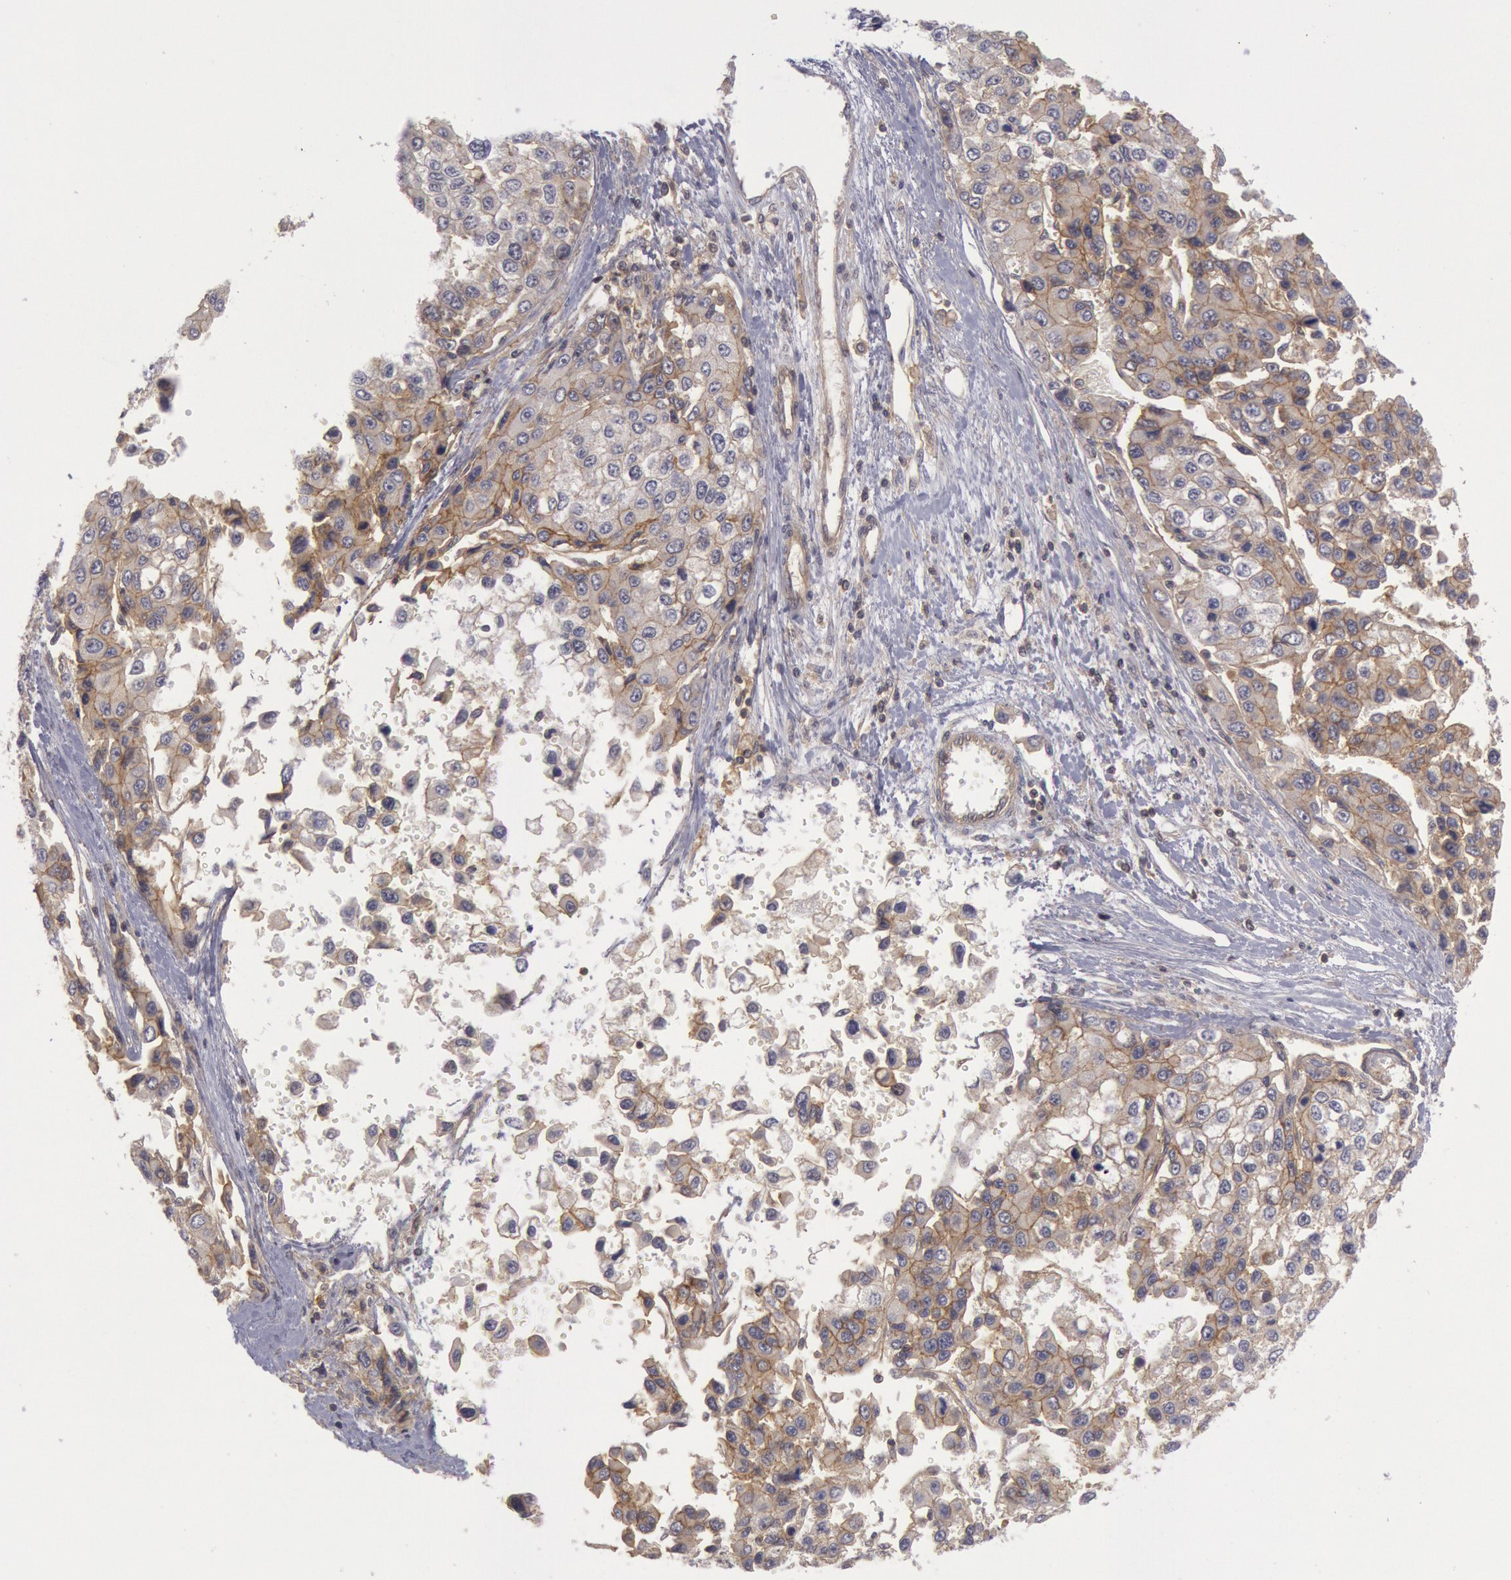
{"staining": {"intensity": "moderate", "quantity": "25%-75%", "location": "cytoplasmic/membranous"}, "tissue": "liver cancer", "cell_type": "Tumor cells", "image_type": "cancer", "snomed": [{"axis": "morphology", "description": "Carcinoma, Hepatocellular, NOS"}, {"axis": "topography", "description": "Liver"}], "caption": "Immunohistochemical staining of liver cancer (hepatocellular carcinoma) shows medium levels of moderate cytoplasmic/membranous protein positivity in approximately 25%-75% of tumor cells. (Stains: DAB in brown, nuclei in blue, Microscopy: brightfield microscopy at high magnification).", "gene": "STX4", "patient": {"sex": "female", "age": 66}}